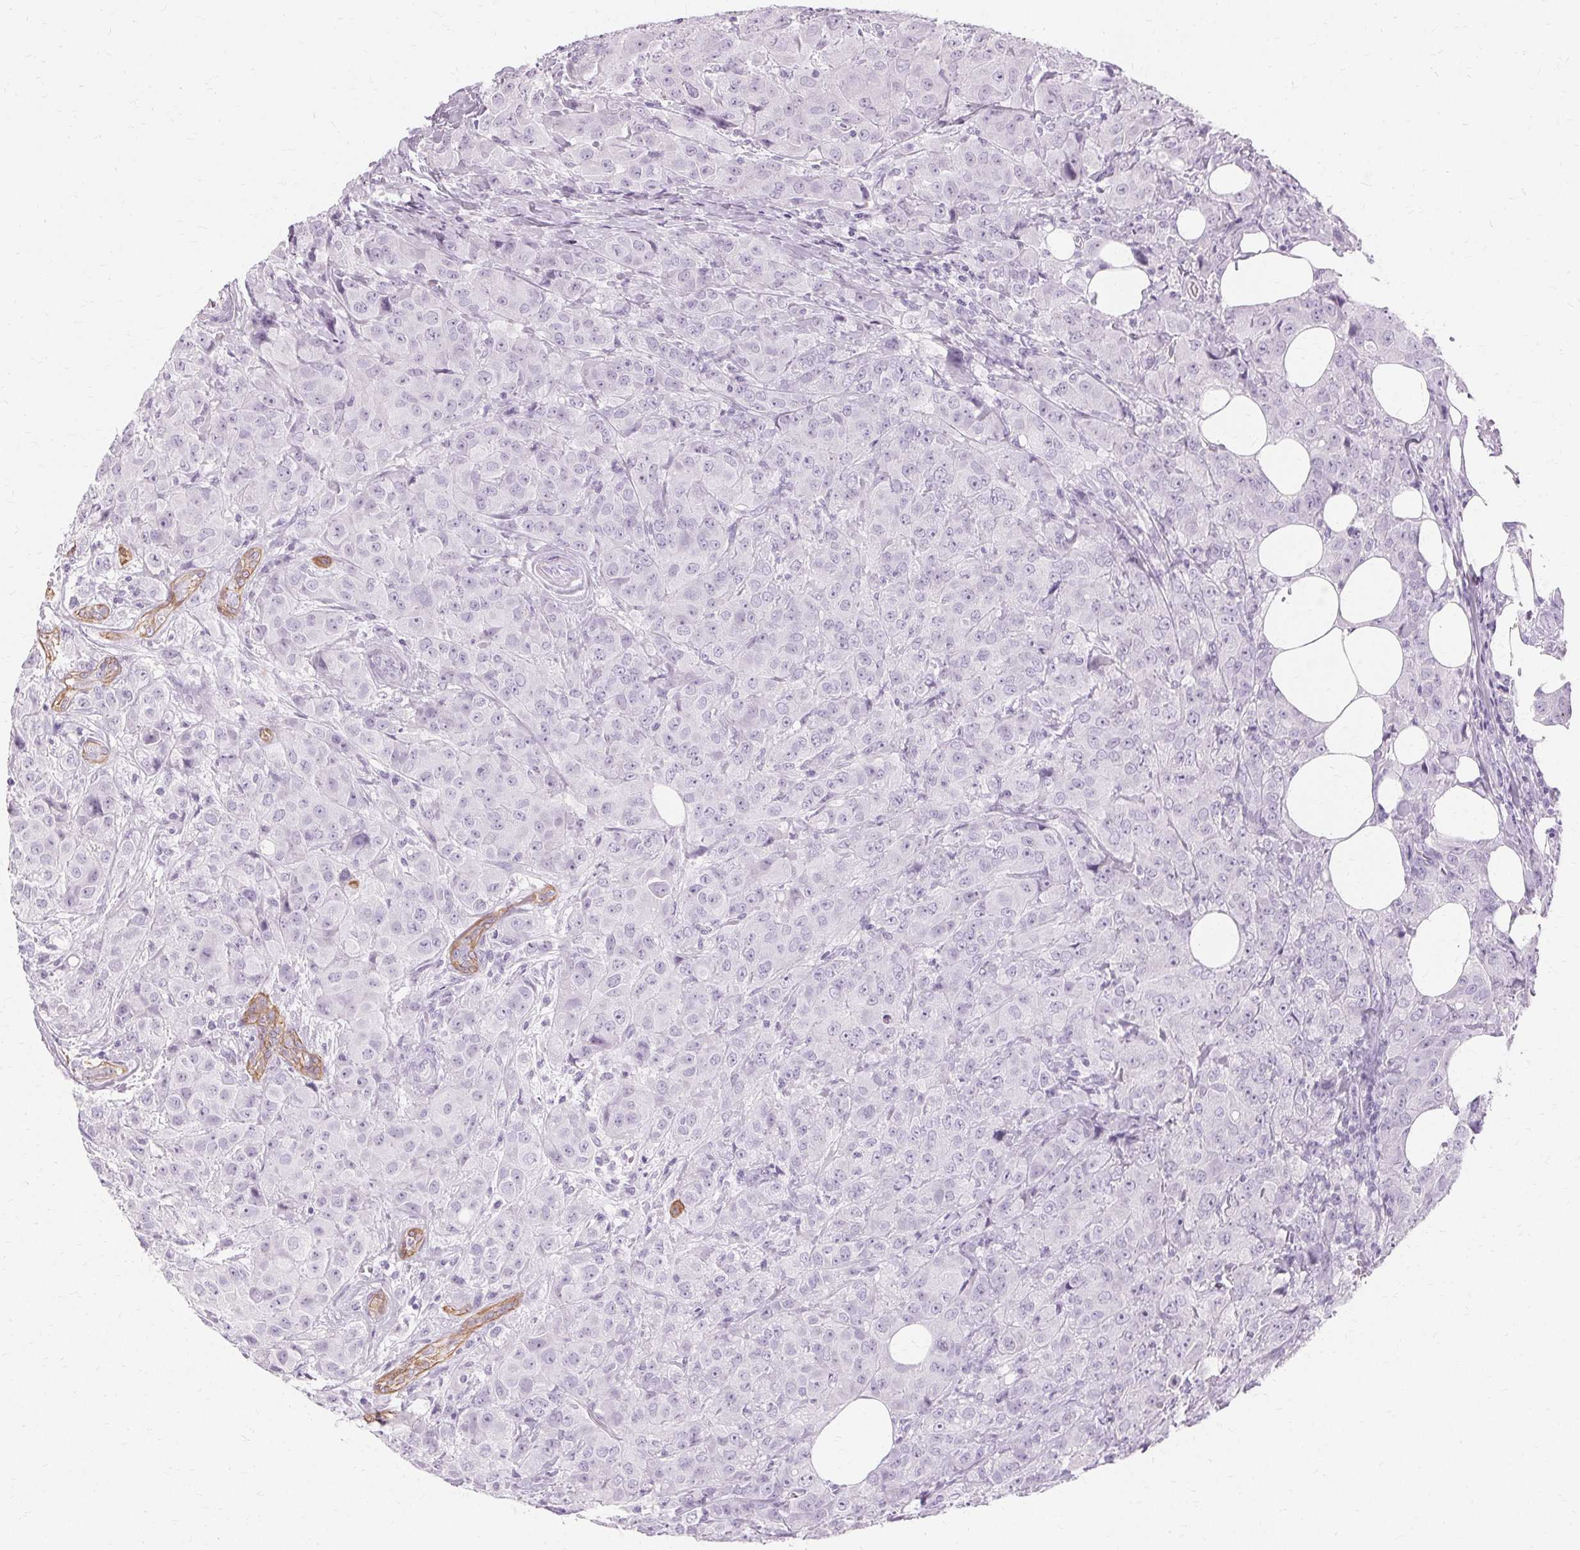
{"staining": {"intensity": "negative", "quantity": "none", "location": "none"}, "tissue": "breast cancer", "cell_type": "Tumor cells", "image_type": "cancer", "snomed": [{"axis": "morphology", "description": "Normal tissue, NOS"}, {"axis": "morphology", "description": "Duct carcinoma"}, {"axis": "topography", "description": "Breast"}], "caption": "Immunohistochemistry (IHC) of human breast invasive ductal carcinoma demonstrates no staining in tumor cells.", "gene": "KRT6C", "patient": {"sex": "female", "age": 43}}